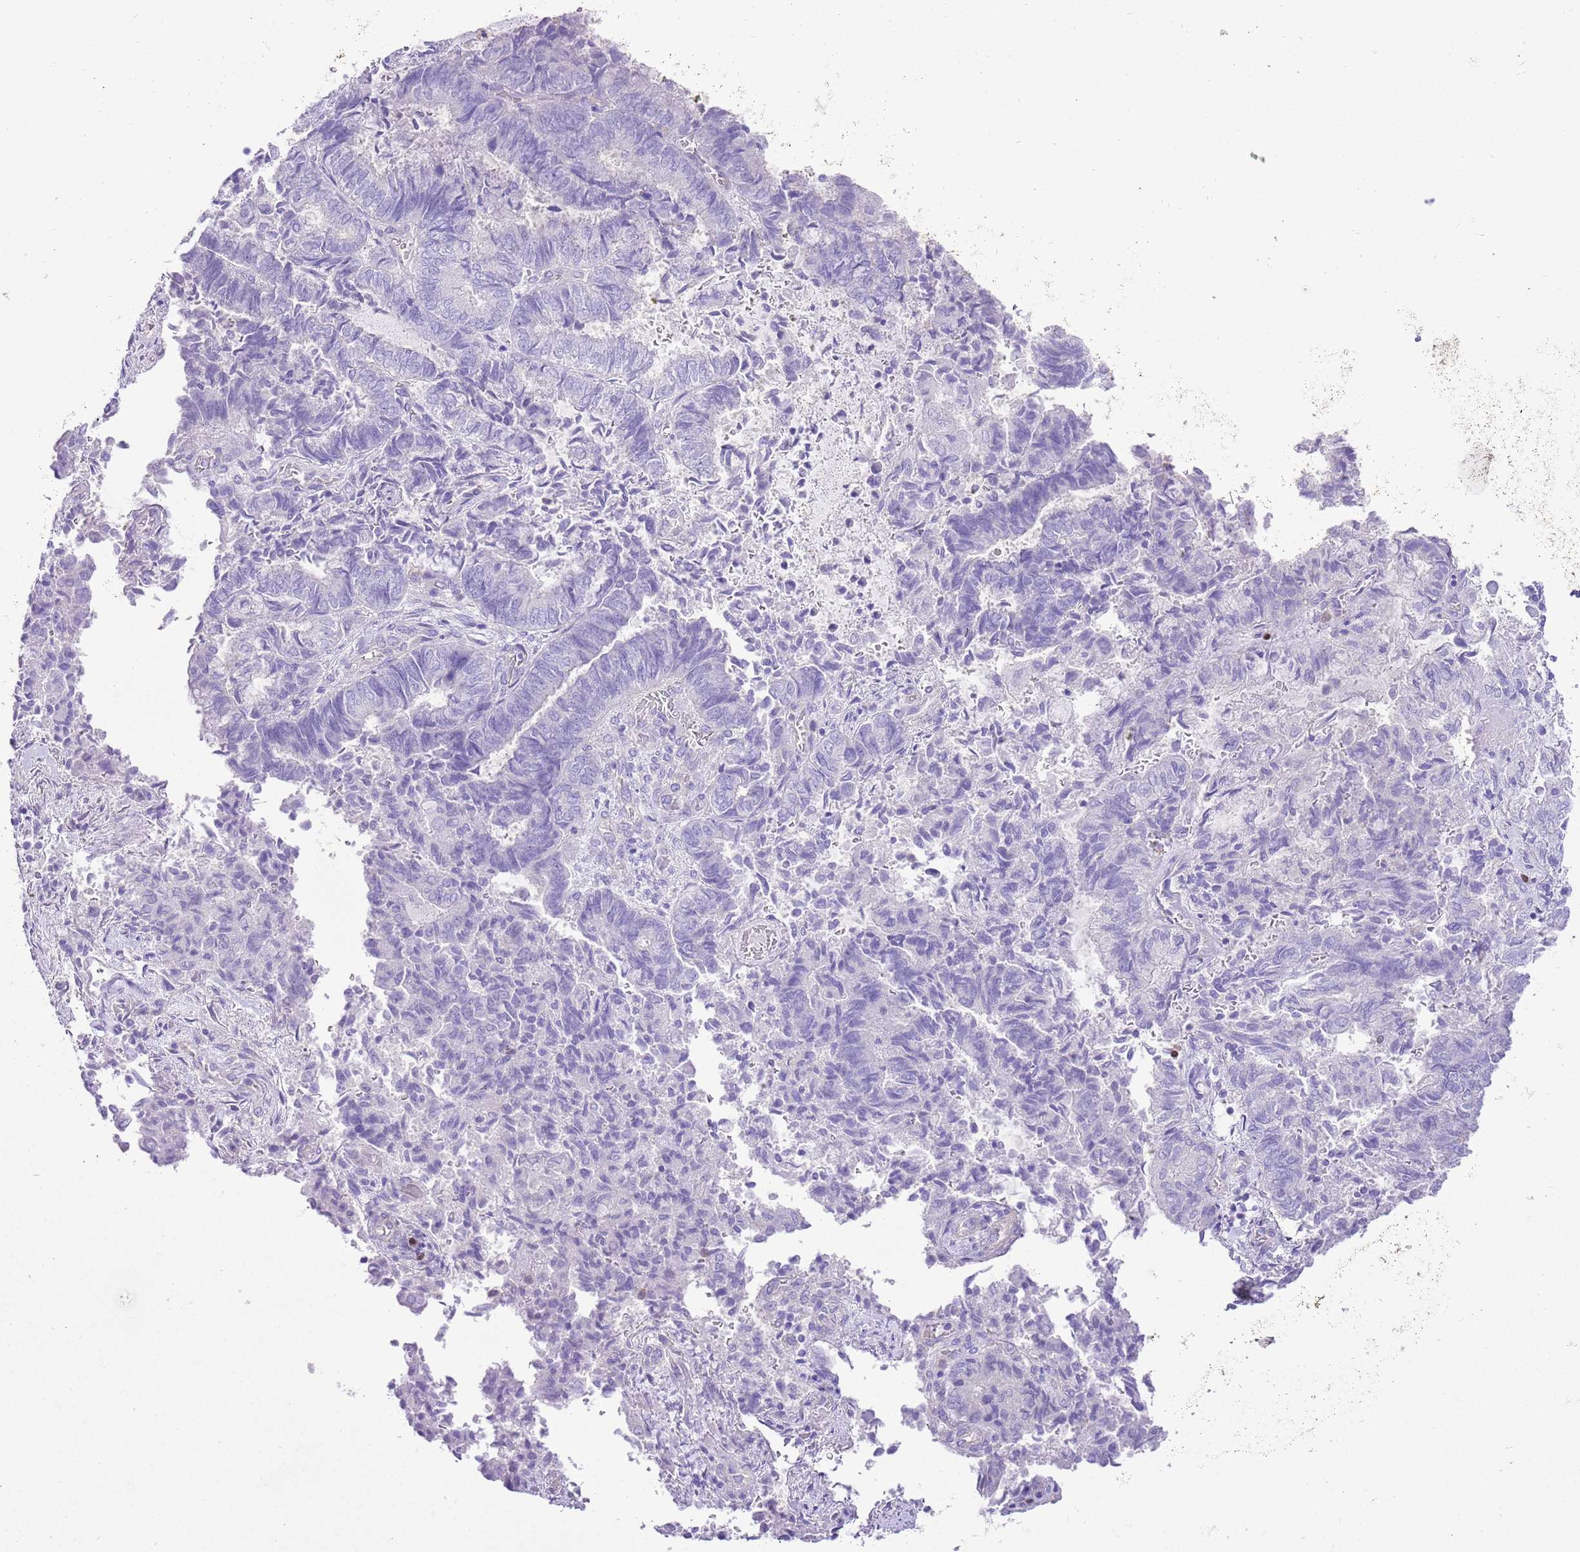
{"staining": {"intensity": "negative", "quantity": "none", "location": "none"}, "tissue": "endometrial cancer", "cell_type": "Tumor cells", "image_type": "cancer", "snomed": [{"axis": "morphology", "description": "Adenocarcinoma, NOS"}, {"axis": "topography", "description": "Endometrium"}], "caption": "Endometrial cancer stained for a protein using IHC demonstrates no expression tumor cells.", "gene": "BHLHA15", "patient": {"sex": "female", "age": 80}}